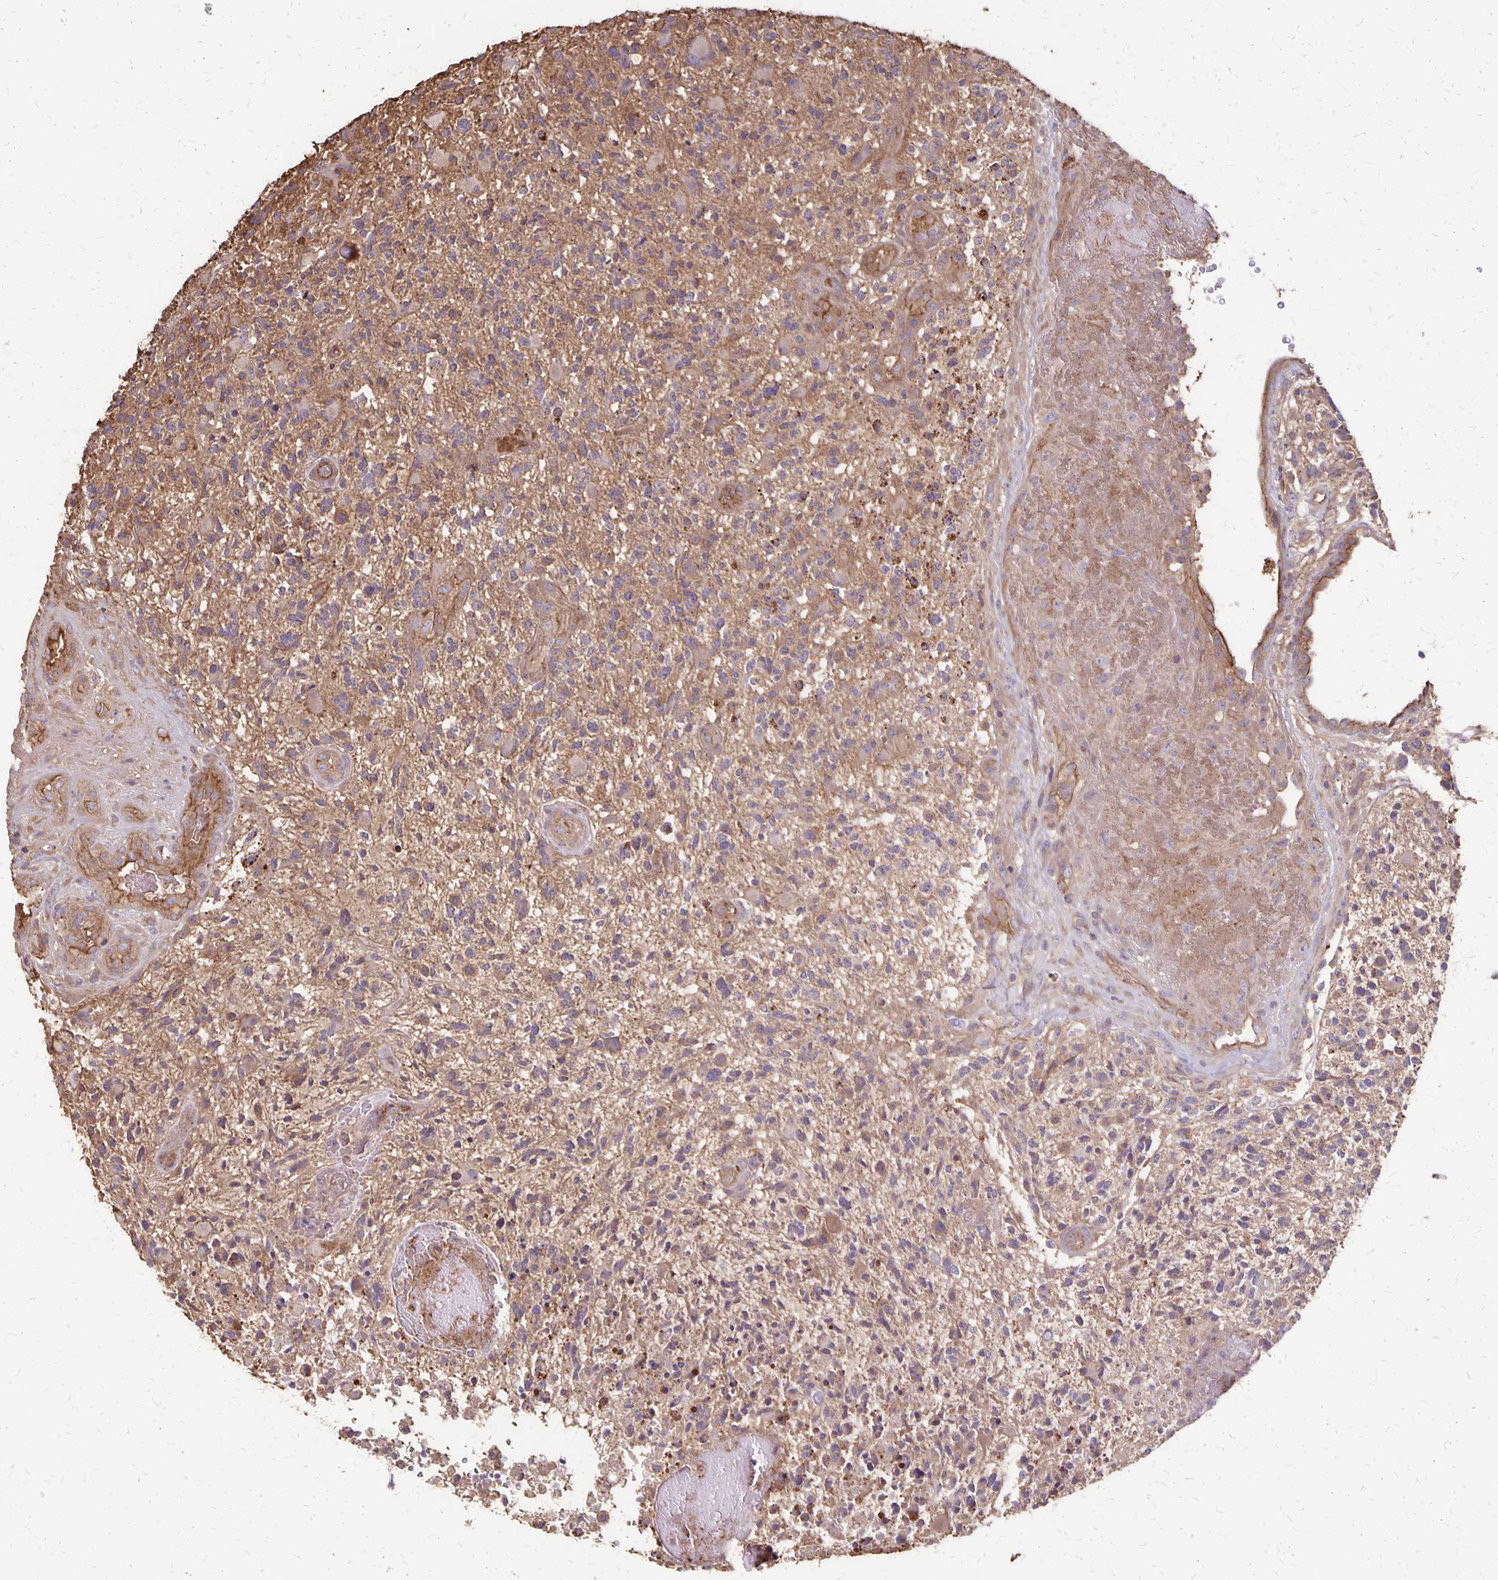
{"staining": {"intensity": "moderate", "quantity": ">75%", "location": "cytoplasmic/membranous"}, "tissue": "glioma", "cell_type": "Tumor cells", "image_type": "cancer", "snomed": [{"axis": "morphology", "description": "Glioma, malignant, High grade"}, {"axis": "topography", "description": "Brain"}], "caption": "Immunohistochemical staining of malignant glioma (high-grade) reveals medium levels of moderate cytoplasmic/membranous protein expression in about >75% of tumor cells. Immunohistochemistry (ihc) stains the protein in brown and the nuclei are stained blue.", "gene": "PROM2", "patient": {"sex": "female", "age": 71}}